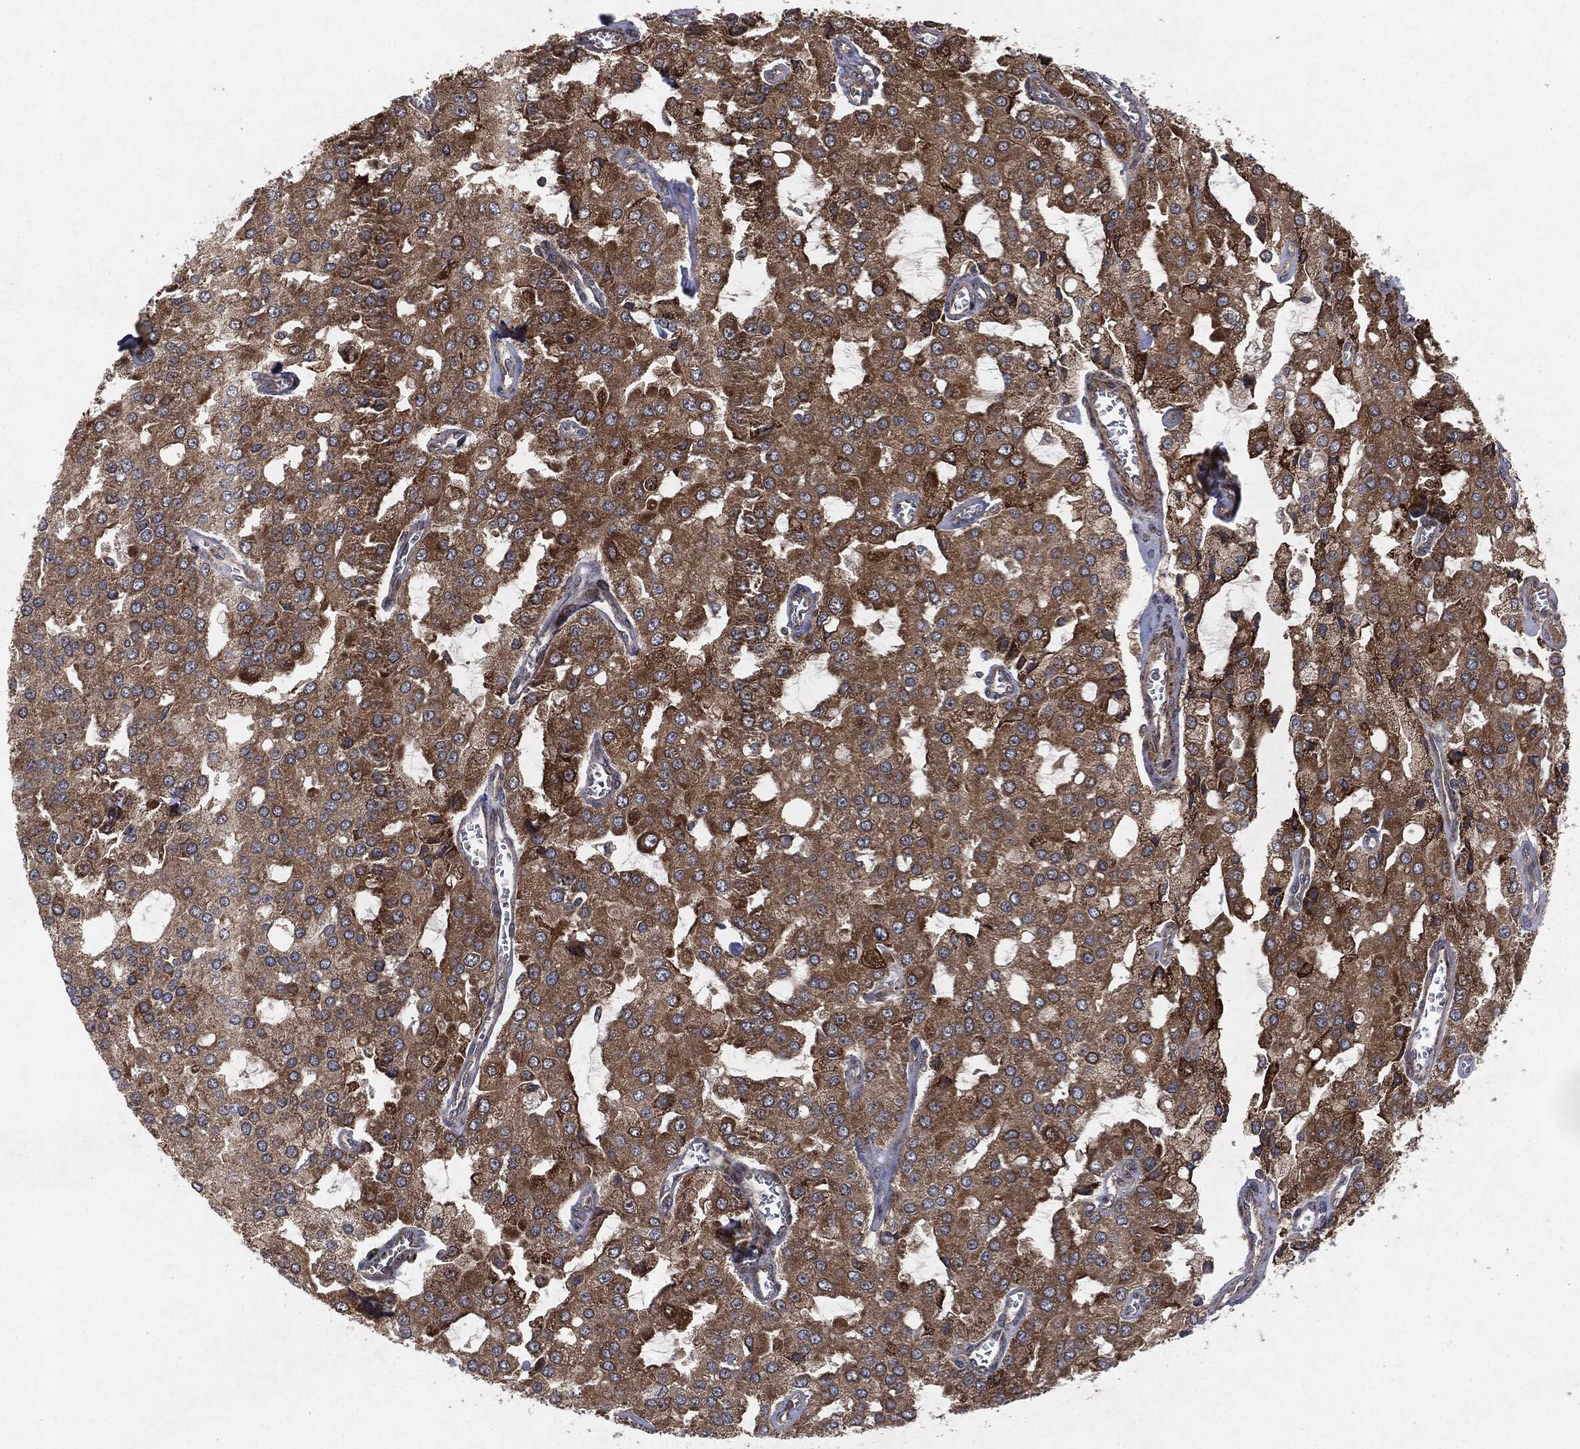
{"staining": {"intensity": "strong", "quantity": "25%-75%", "location": "cytoplasmic/membranous"}, "tissue": "prostate cancer", "cell_type": "Tumor cells", "image_type": "cancer", "snomed": [{"axis": "morphology", "description": "Adenocarcinoma, NOS"}, {"axis": "topography", "description": "Prostate and seminal vesicle, NOS"}, {"axis": "topography", "description": "Prostate"}], "caption": "A brown stain labels strong cytoplasmic/membranous expression of a protein in human prostate adenocarcinoma tumor cells. (IHC, brightfield microscopy, high magnification).", "gene": "RAF1", "patient": {"sex": "male", "age": 67}}